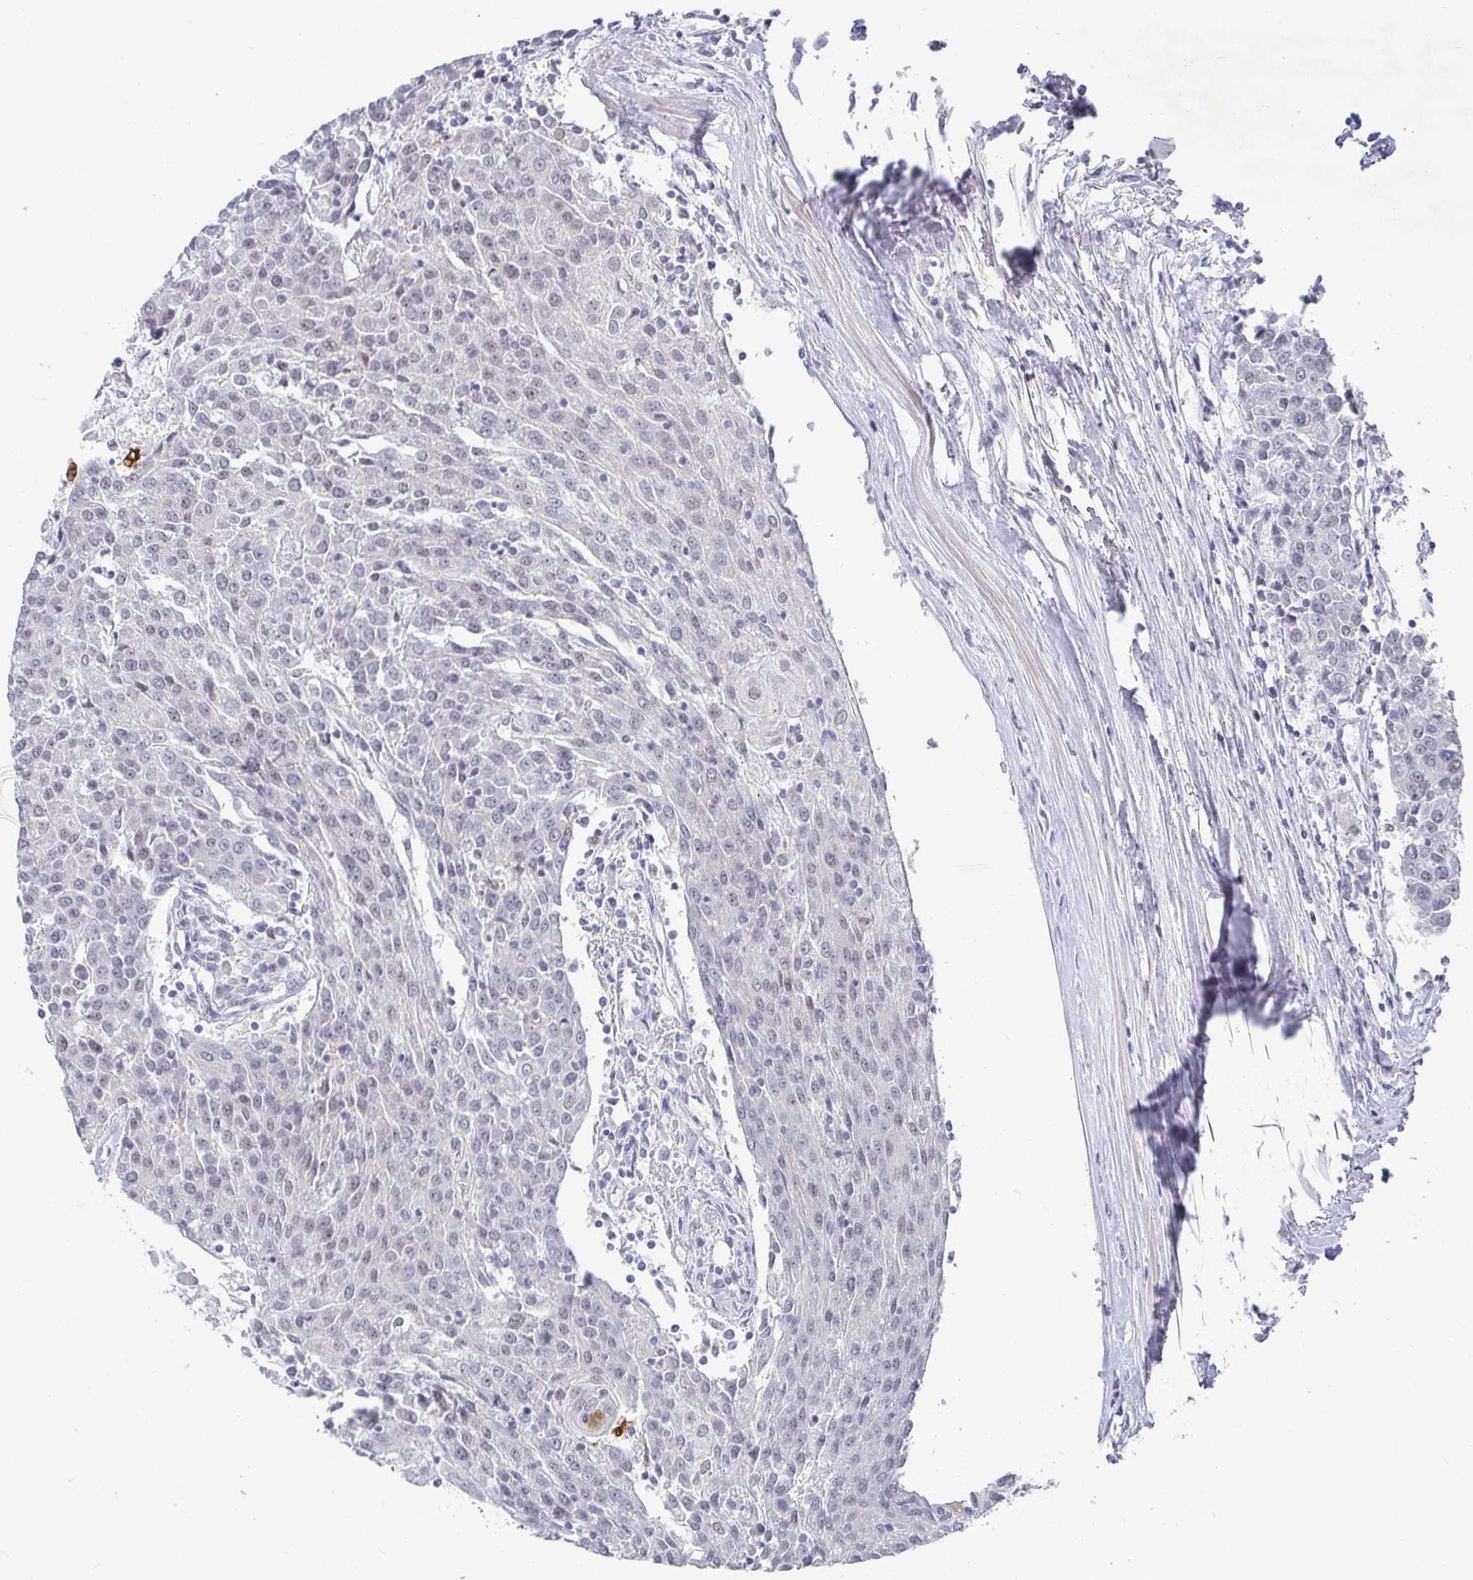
{"staining": {"intensity": "negative", "quantity": "none", "location": "none"}, "tissue": "urothelial cancer", "cell_type": "Tumor cells", "image_type": "cancer", "snomed": [{"axis": "morphology", "description": "Urothelial carcinoma, High grade"}, {"axis": "topography", "description": "Urinary bladder"}], "caption": "Human urothelial cancer stained for a protein using immunohistochemistry (IHC) exhibits no positivity in tumor cells.", "gene": "RCOR1", "patient": {"sex": "female", "age": 85}}